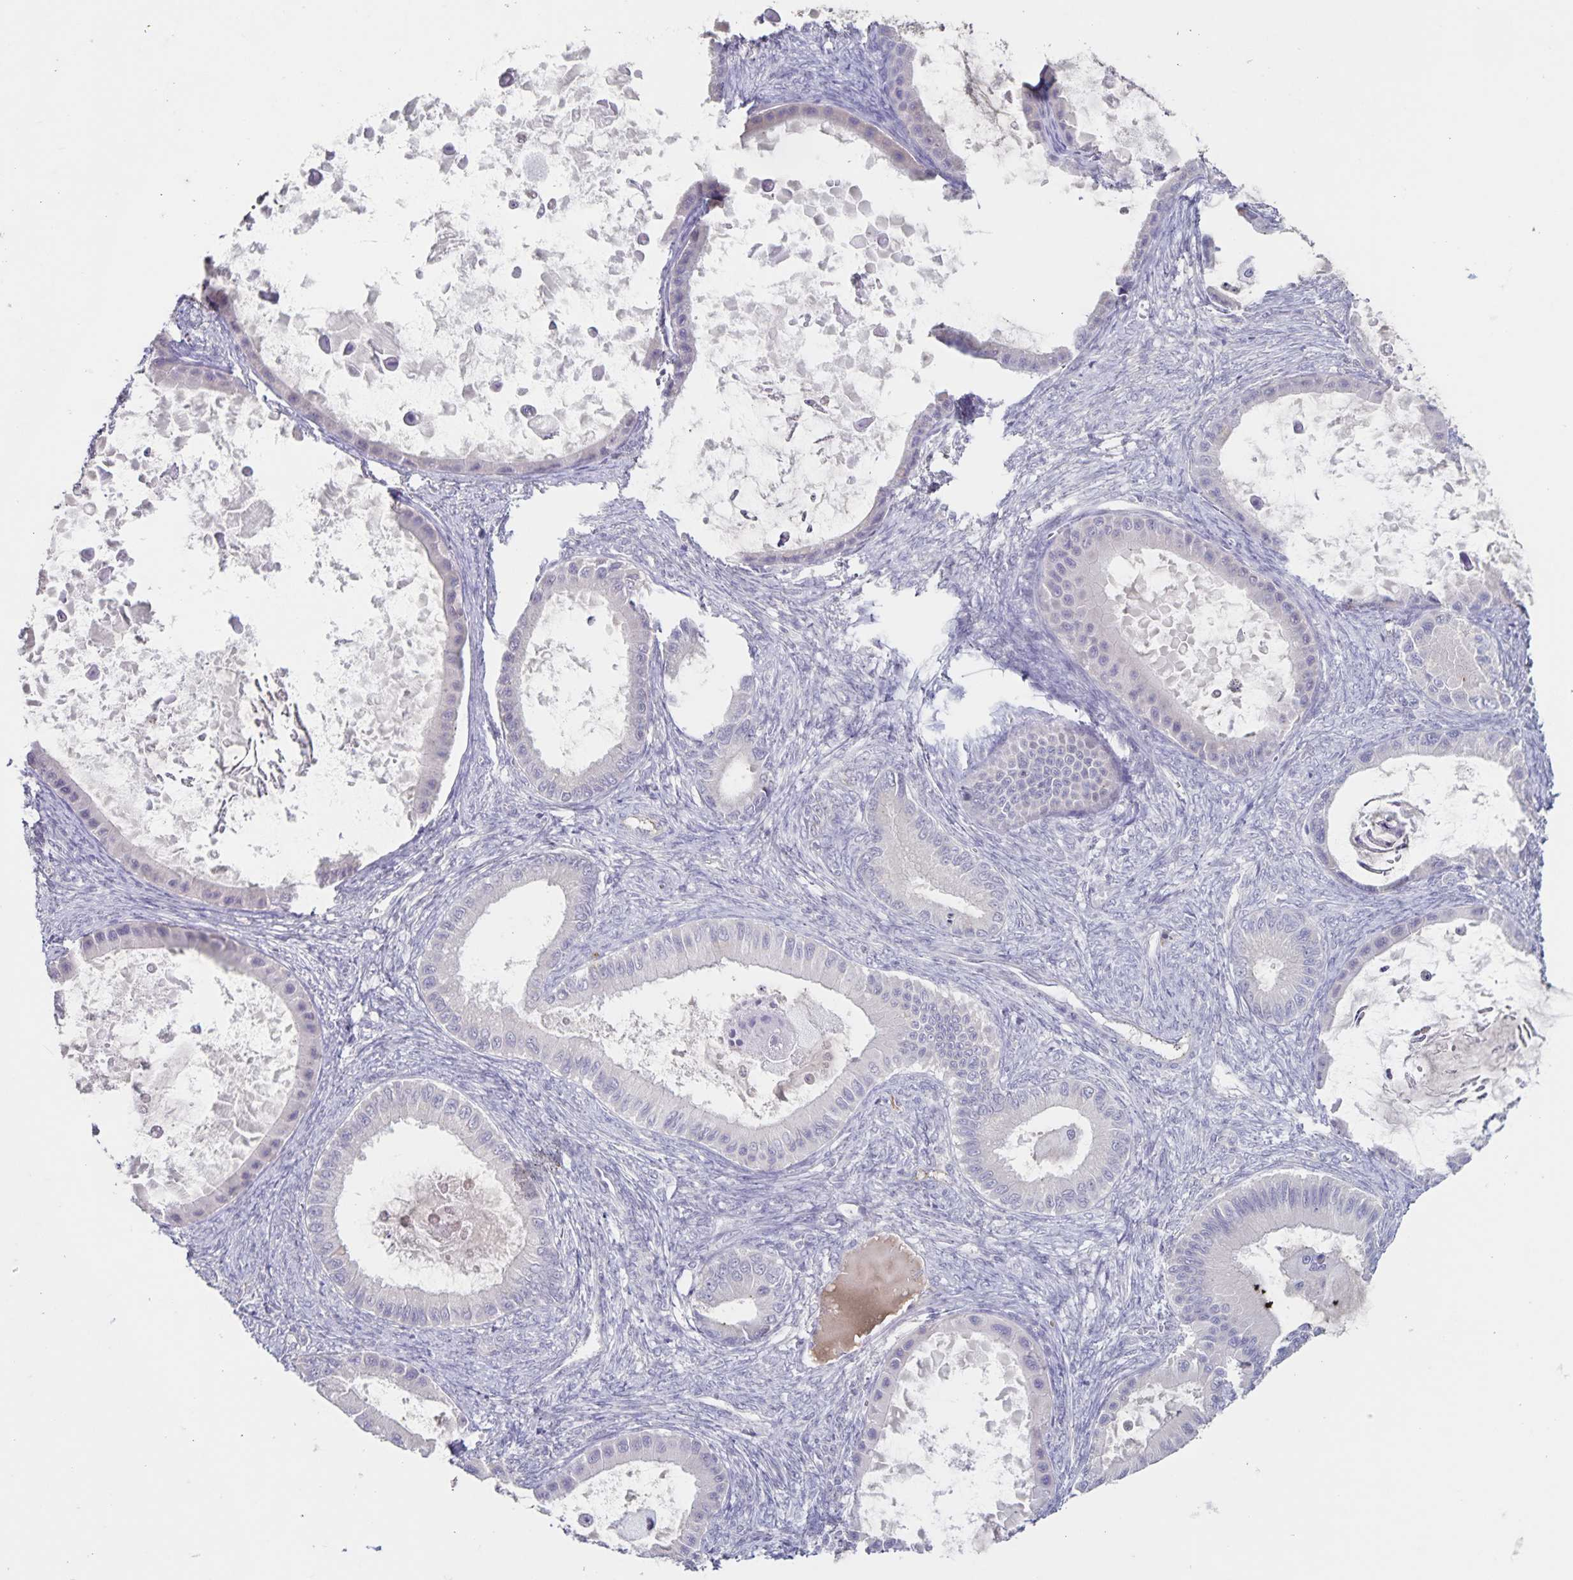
{"staining": {"intensity": "negative", "quantity": "none", "location": "none"}, "tissue": "ovarian cancer", "cell_type": "Tumor cells", "image_type": "cancer", "snomed": [{"axis": "morphology", "description": "Cystadenocarcinoma, mucinous, NOS"}, {"axis": "topography", "description": "Ovary"}], "caption": "The immunohistochemistry (IHC) image has no significant positivity in tumor cells of ovarian mucinous cystadenocarcinoma tissue. (Stains: DAB (3,3'-diaminobenzidine) IHC with hematoxylin counter stain, Microscopy: brightfield microscopy at high magnification).", "gene": "INSL5", "patient": {"sex": "female", "age": 64}}